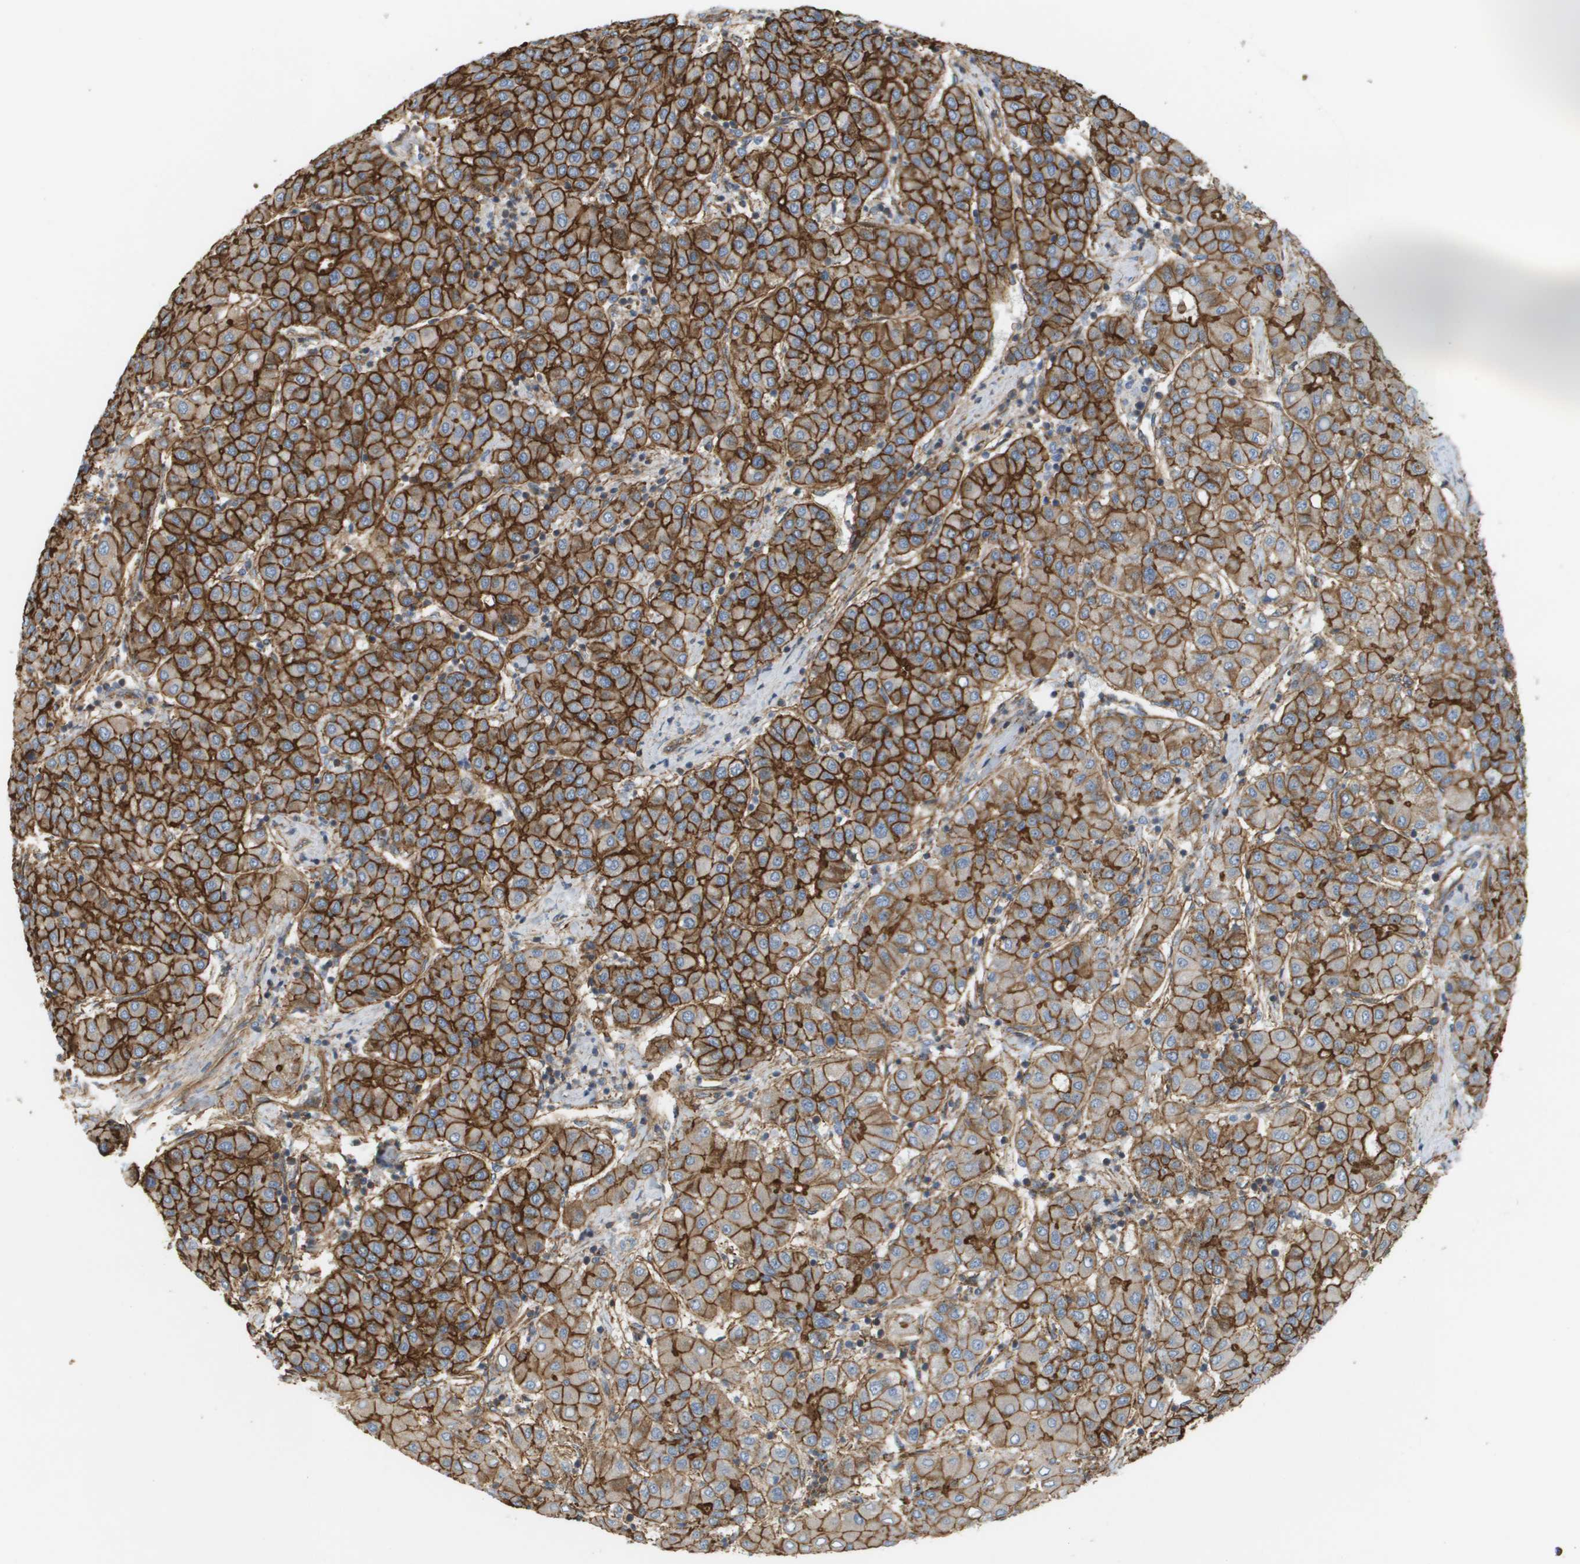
{"staining": {"intensity": "strong", "quantity": ">75%", "location": "cytoplasmic/membranous"}, "tissue": "liver cancer", "cell_type": "Tumor cells", "image_type": "cancer", "snomed": [{"axis": "morphology", "description": "Carcinoma, Hepatocellular, NOS"}, {"axis": "topography", "description": "Liver"}], "caption": "Liver cancer (hepatocellular carcinoma) tissue demonstrates strong cytoplasmic/membranous staining in about >75% of tumor cells, visualized by immunohistochemistry.", "gene": "SGMS2", "patient": {"sex": "male", "age": 65}}